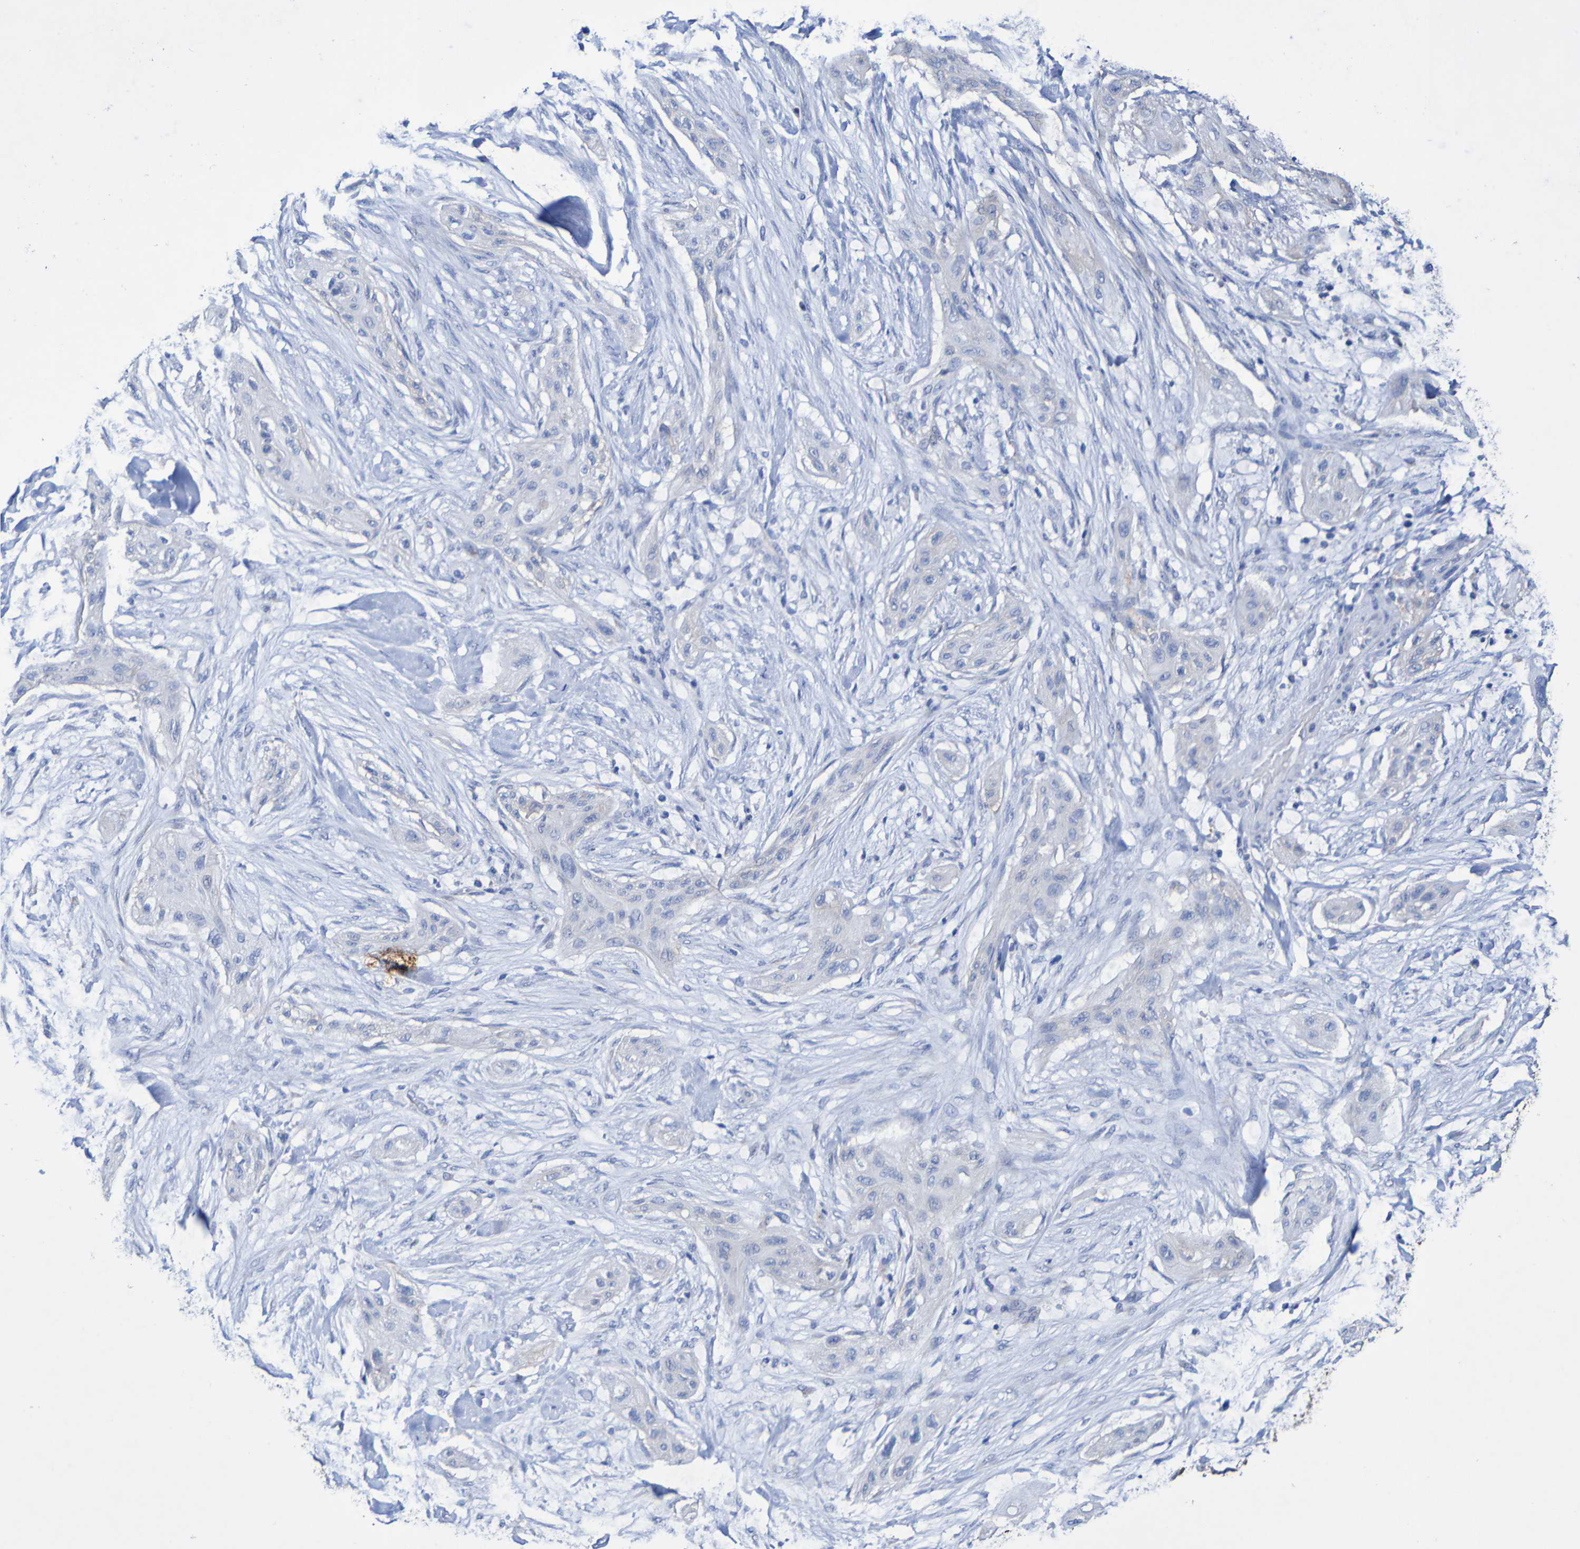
{"staining": {"intensity": "negative", "quantity": "none", "location": "none"}, "tissue": "lung cancer", "cell_type": "Tumor cells", "image_type": "cancer", "snomed": [{"axis": "morphology", "description": "Squamous cell carcinoma, NOS"}, {"axis": "topography", "description": "Lung"}], "caption": "DAB immunohistochemical staining of lung cancer (squamous cell carcinoma) demonstrates no significant positivity in tumor cells. Nuclei are stained in blue.", "gene": "SLC3A2", "patient": {"sex": "female", "age": 47}}